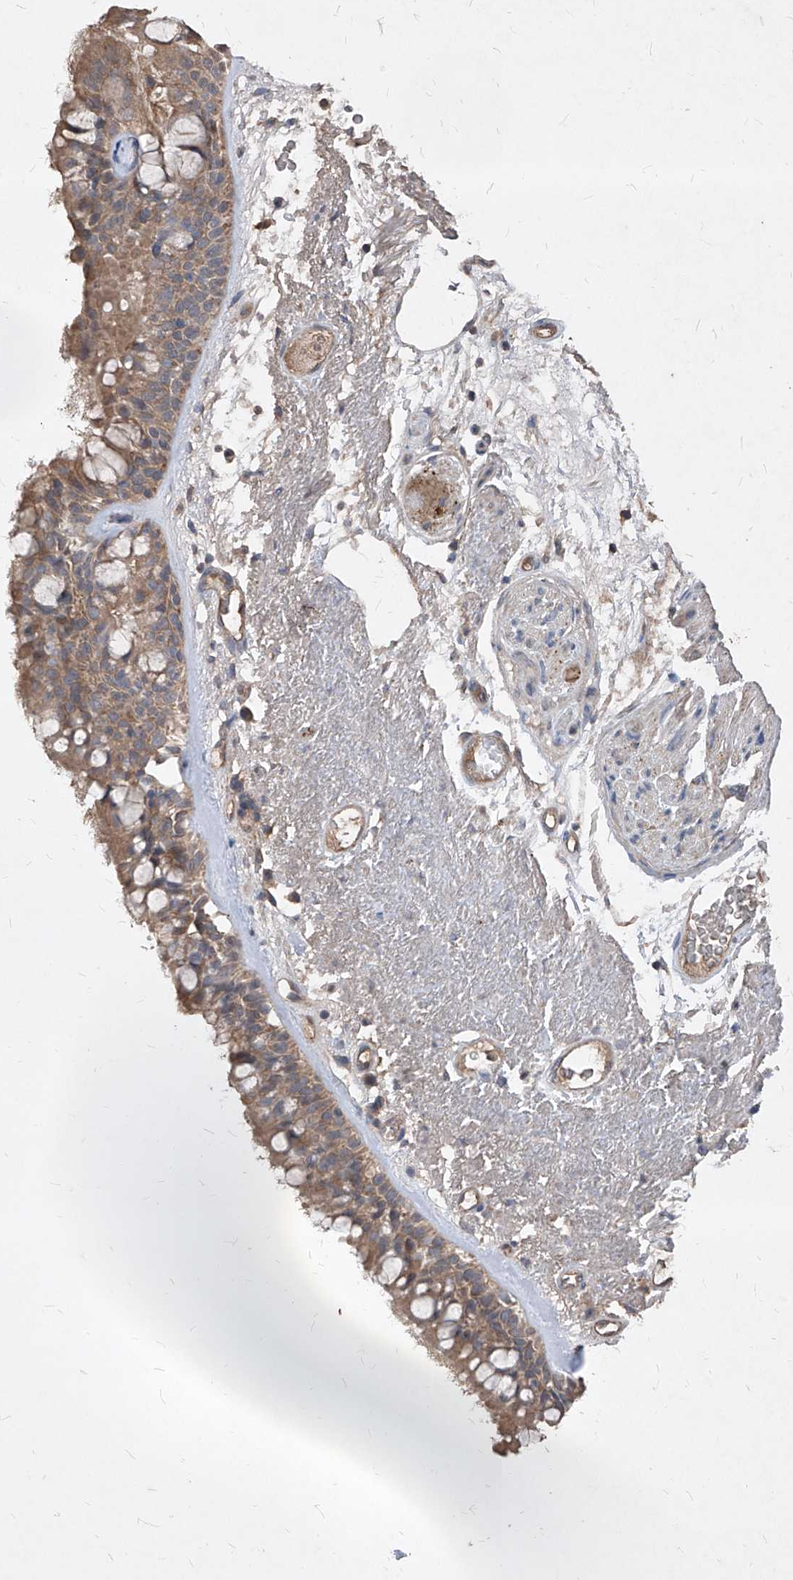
{"staining": {"intensity": "moderate", "quantity": ">75%", "location": "cytoplasmic/membranous"}, "tissue": "bronchus", "cell_type": "Respiratory epithelial cells", "image_type": "normal", "snomed": [{"axis": "morphology", "description": "Normal tissue, NOS"}, {"axis": "morphology", "description": "Squamous cell carcinoma, NOS"}, {"axis": "topography", "description": "Lymph node"}, {"axis": "topography", "description": "Bronchus"}, {"axis": "topography", "description": "Lung"}], "caption": "Approximately >75% of respiratory epithelial cells in benign bronchus display moderate cytoplasmic/membranous protein expression as visualized by brown immunohistochemical staining.", "gene": "SYNGR1", "patient": {"sex": "male", "age": 66}}